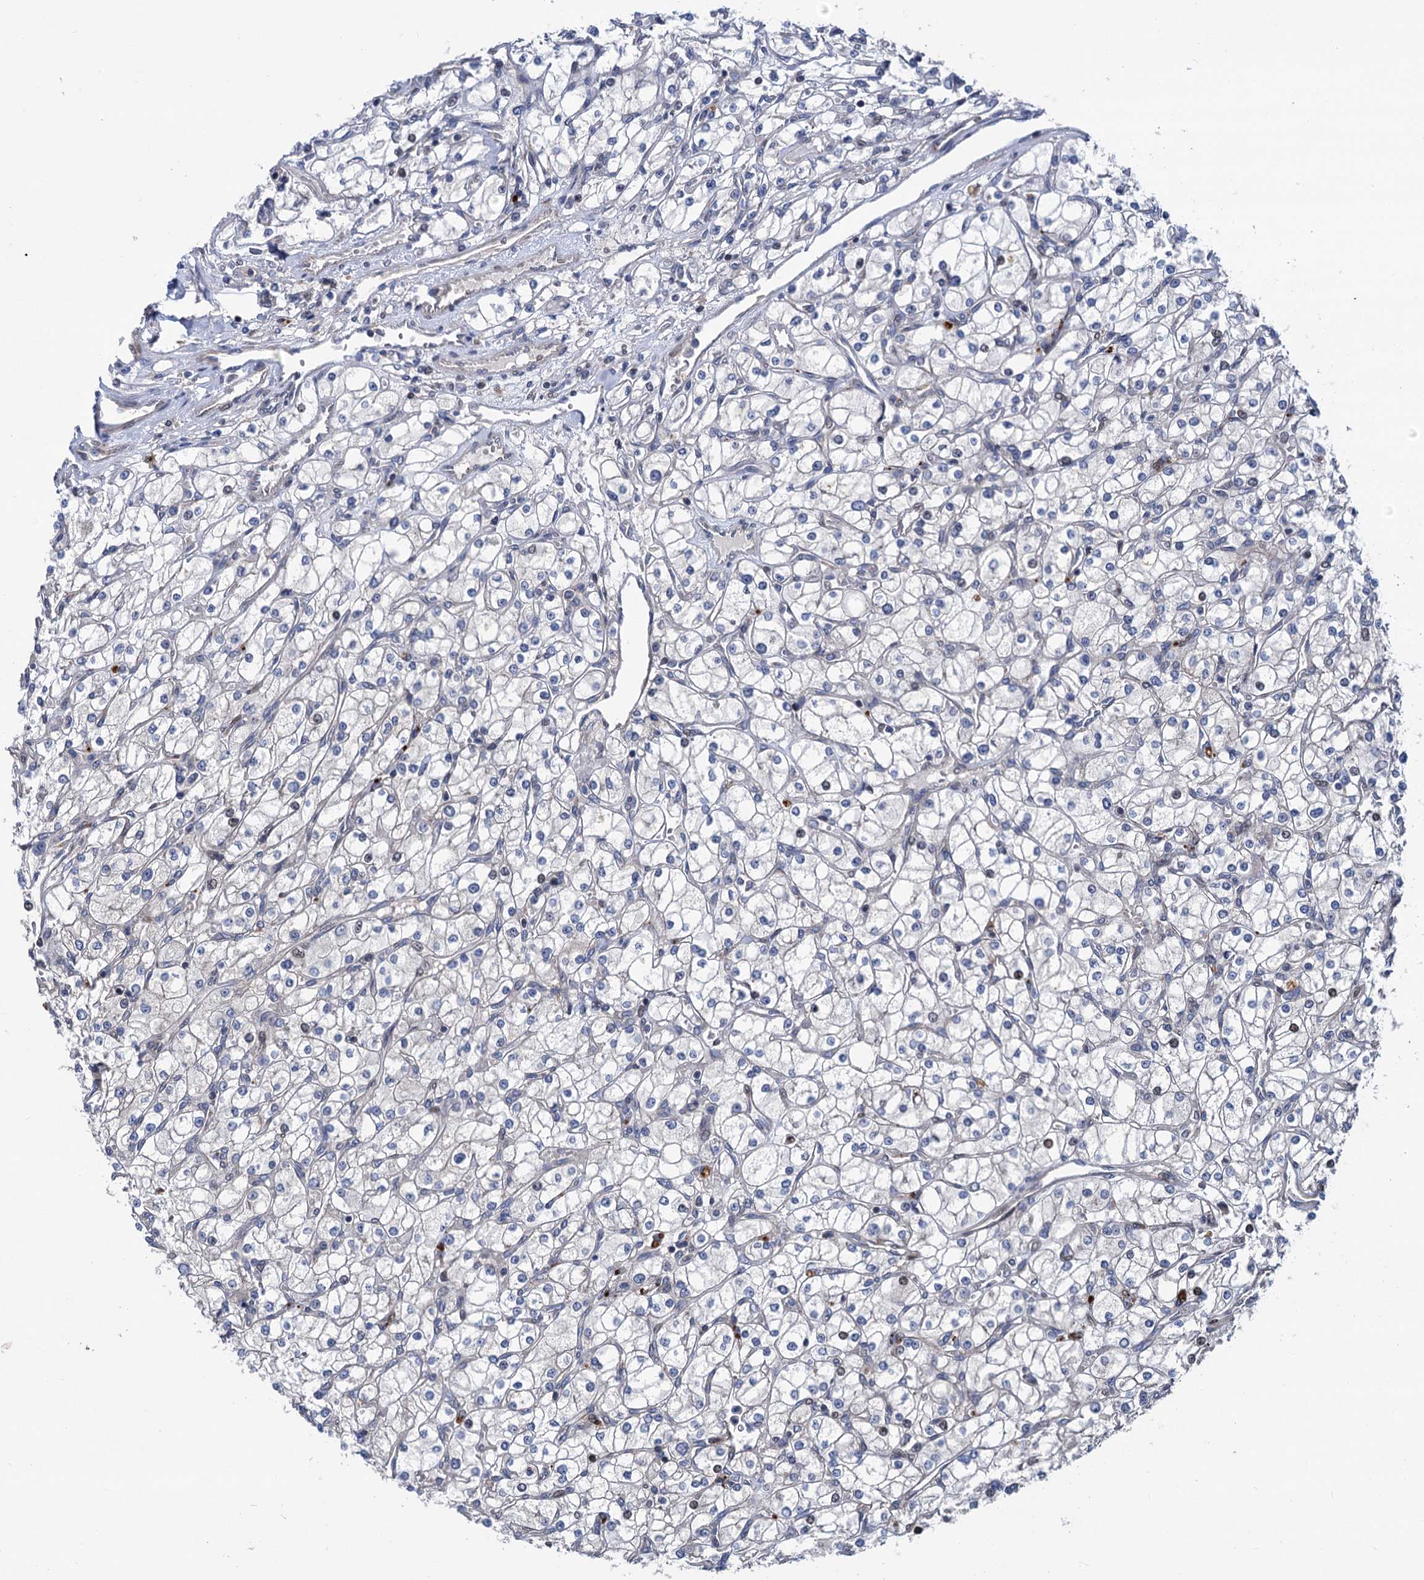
{"staining": {"intensity": "negative", "quantity": "none", "location": "none"}, "tissue": "renal cancer", "cell_type": "Tumor cells", "image_type": "cancer", "snomed": [{"axis": "morphology", "description": "Adenocarcinoma, NOS"}, {"axis": "topography", "description": "Kidney"}], "caption": "Protein analysis of renal adenocarcinoma reveals no significant positivity in tumor cells.", "gene": "UBR1", "patient": {"sex": "male", "age": 80}}